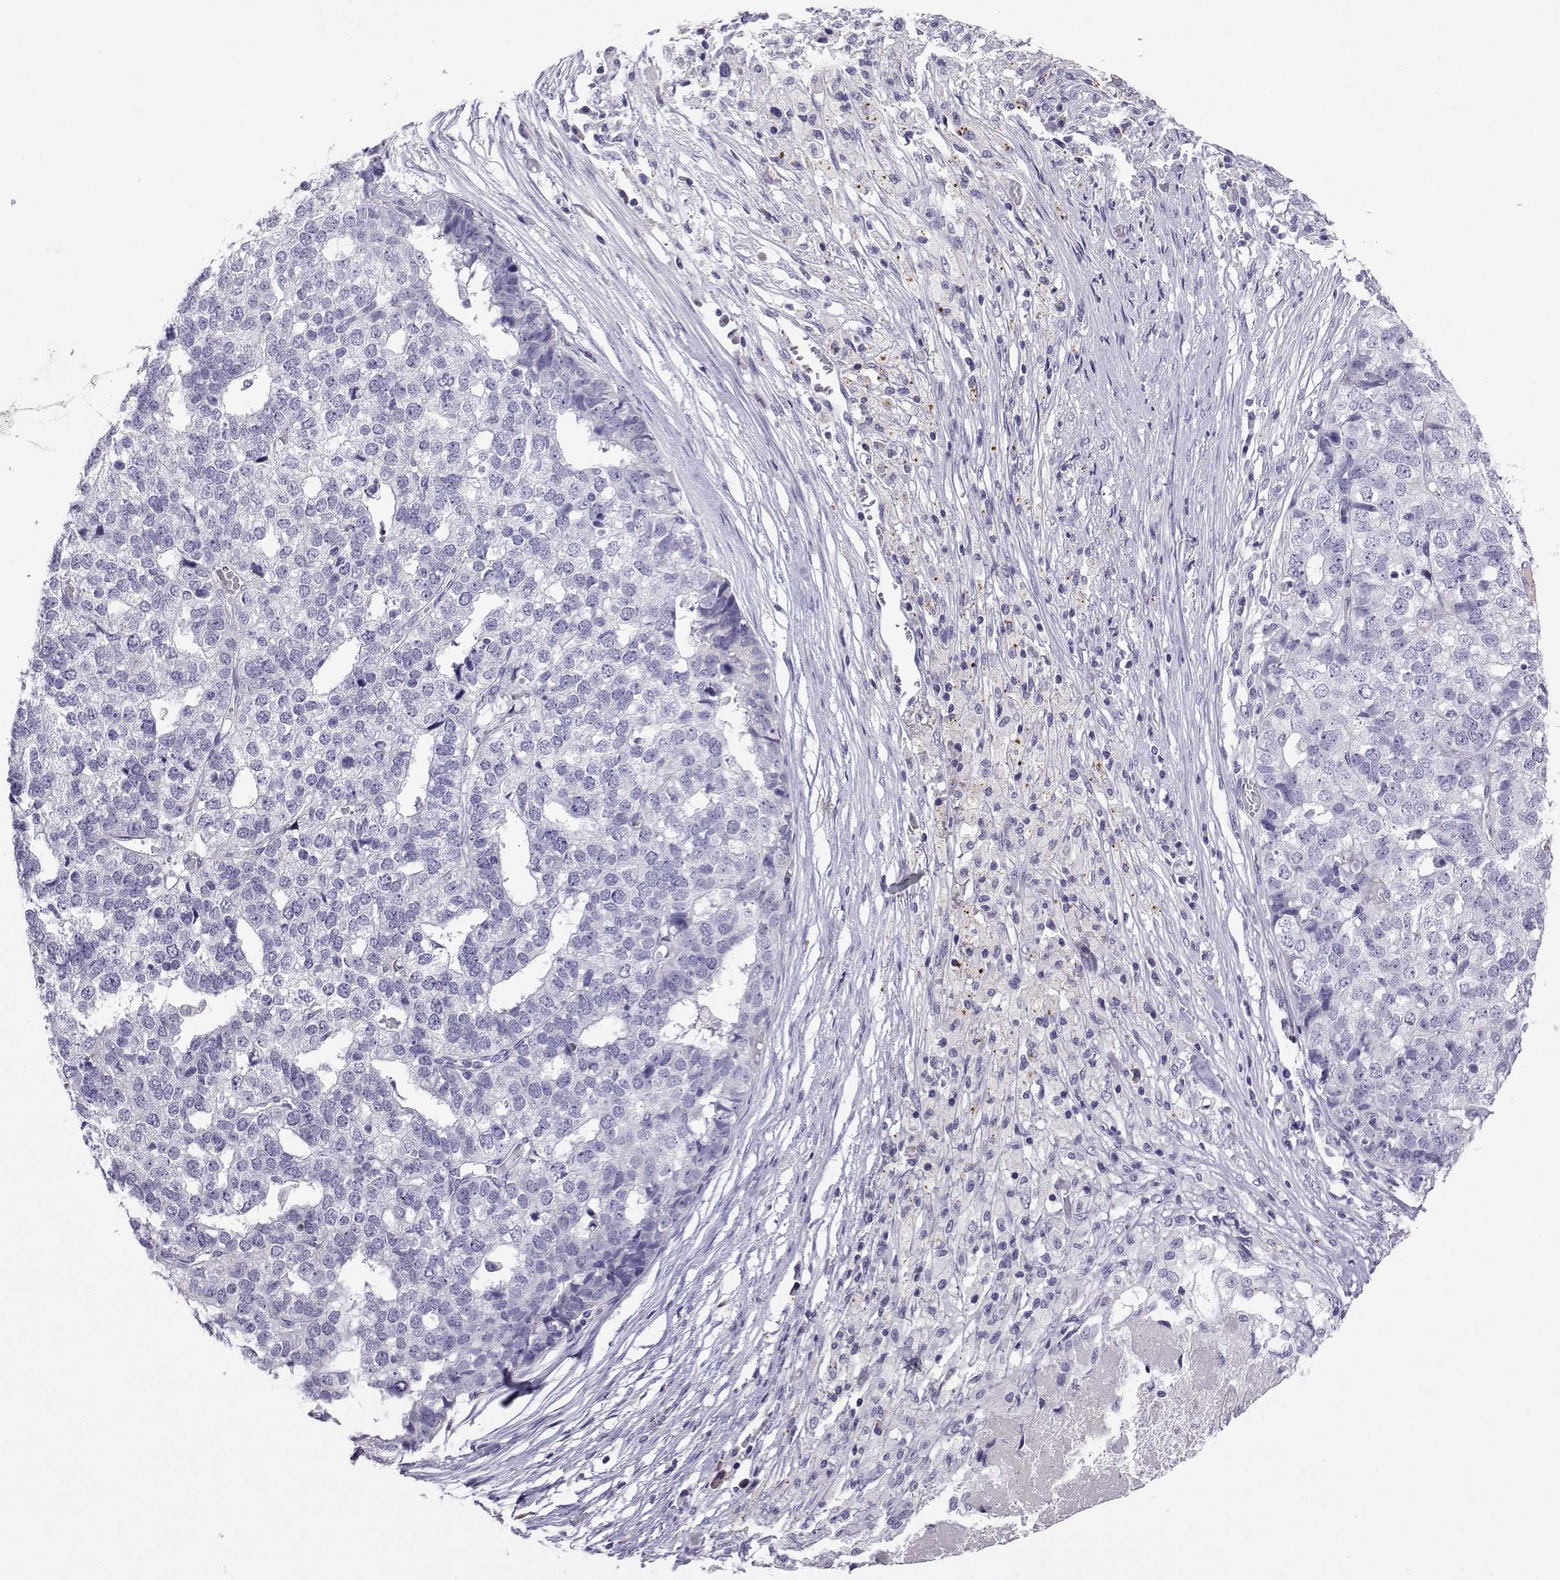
{"staining": {"intensity": "negative", "quantity": "none", "location": "none"}, "tissue": "stomach cancer", "cell_type": "Tumor cells", "image_type": "cancer", "snomed": [{"axis": "morphology", "description": "Adenocarcinoma, NOS"}, {"axis": "topography", "description": "Stomach"}], "caption": "Image shows no significant protein staining in tumor cells of stomach cancer. The staining is performed using DAB brown chromogen with nuclei counter-stained in using hematoxylin.", "gene": "GRIK4", "patient": {"sex": "male", "age": 69}}